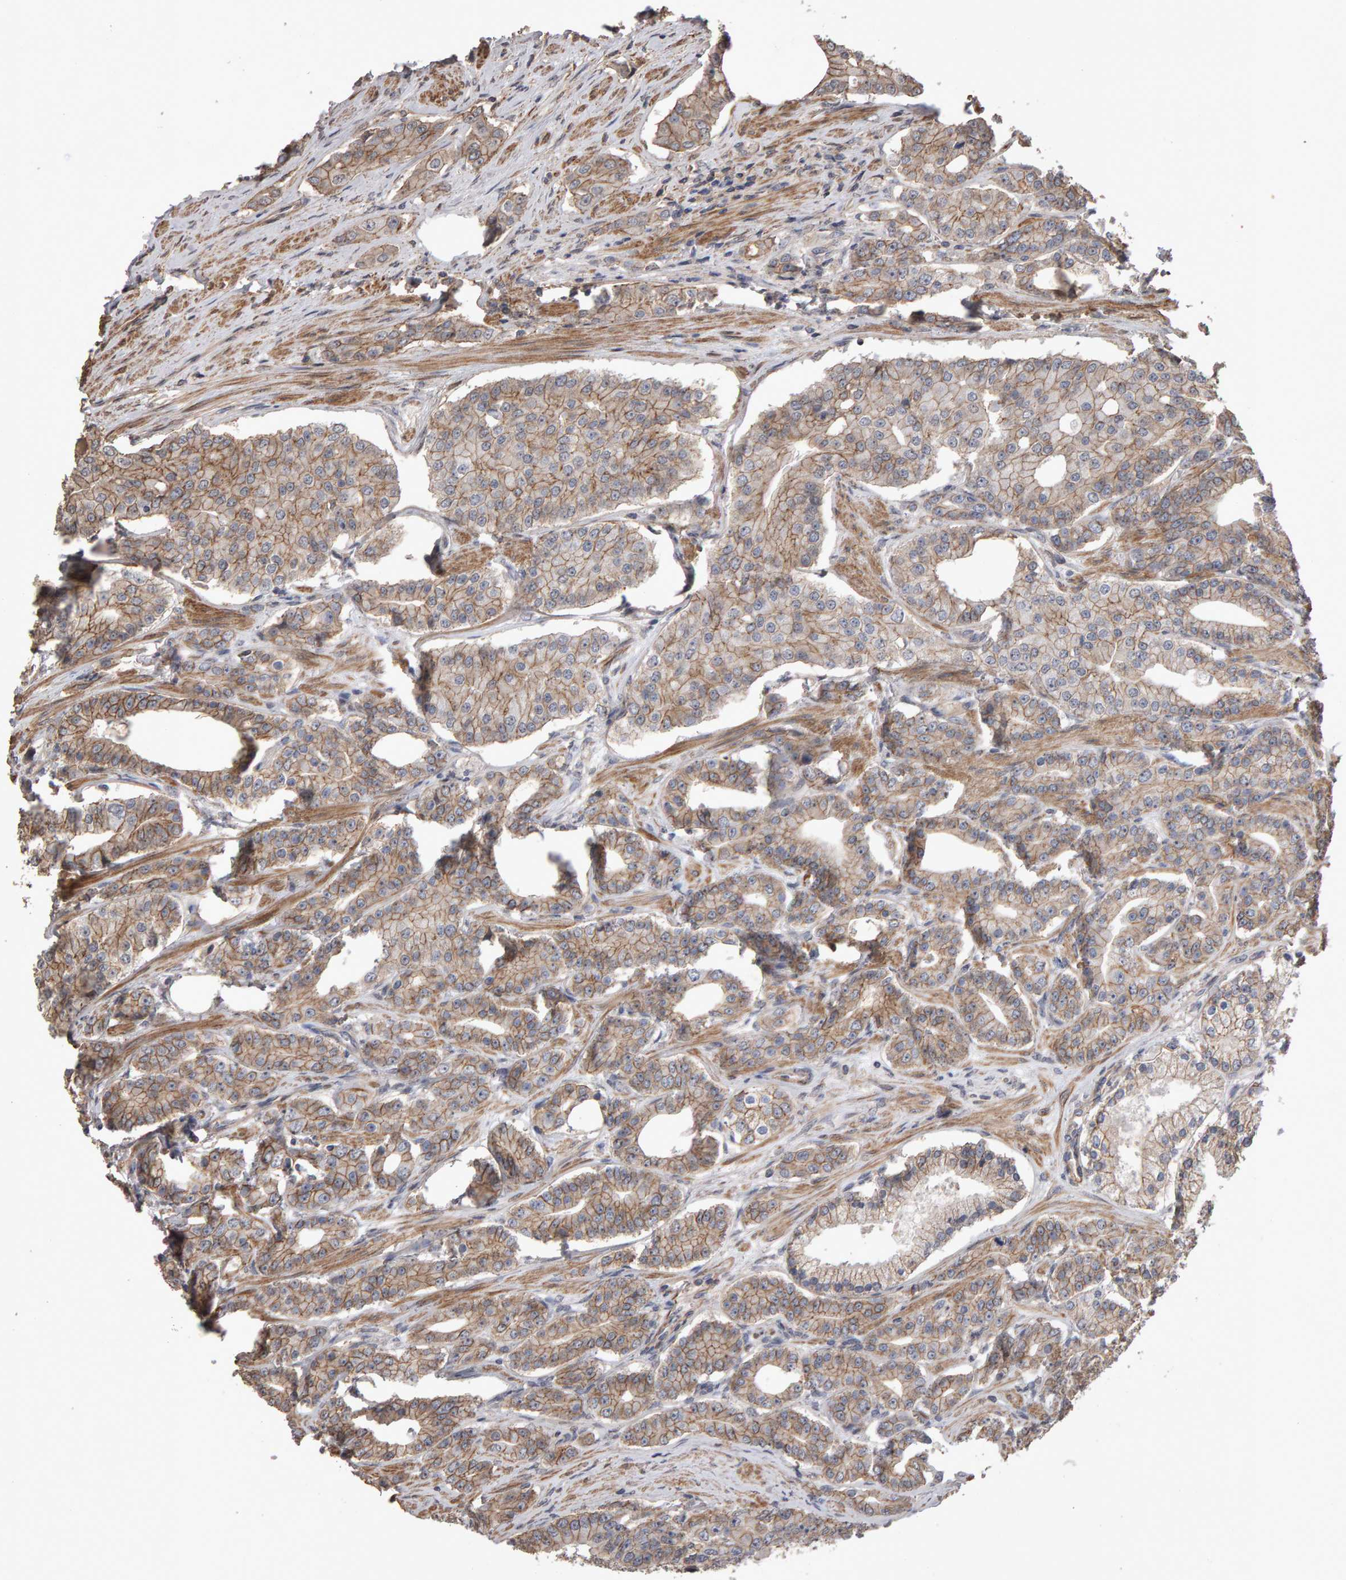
{"staining": {"intensity": "moderate", "quantity": "25%-75%", "location": "cytoplasmic/membranous"}, "tissue": "prostate cancer", "cell_type": "Tumor cells", "image_type": "cancer", "snomed": [{"axis": "morphology", "description": "Adenocarcinoma, High grade"}, {"axis": "topography", "description": "Prostate"}], "caption": "Prostate high-grade adenocarcinoma was stained to show a protein in brown. There is medium levels of moderate cytoplasmic/membranous positivity in about 25%-75% of tumor cells.", "gene": "SCRIB", "patient": {"sex": "male", "age": 71}}